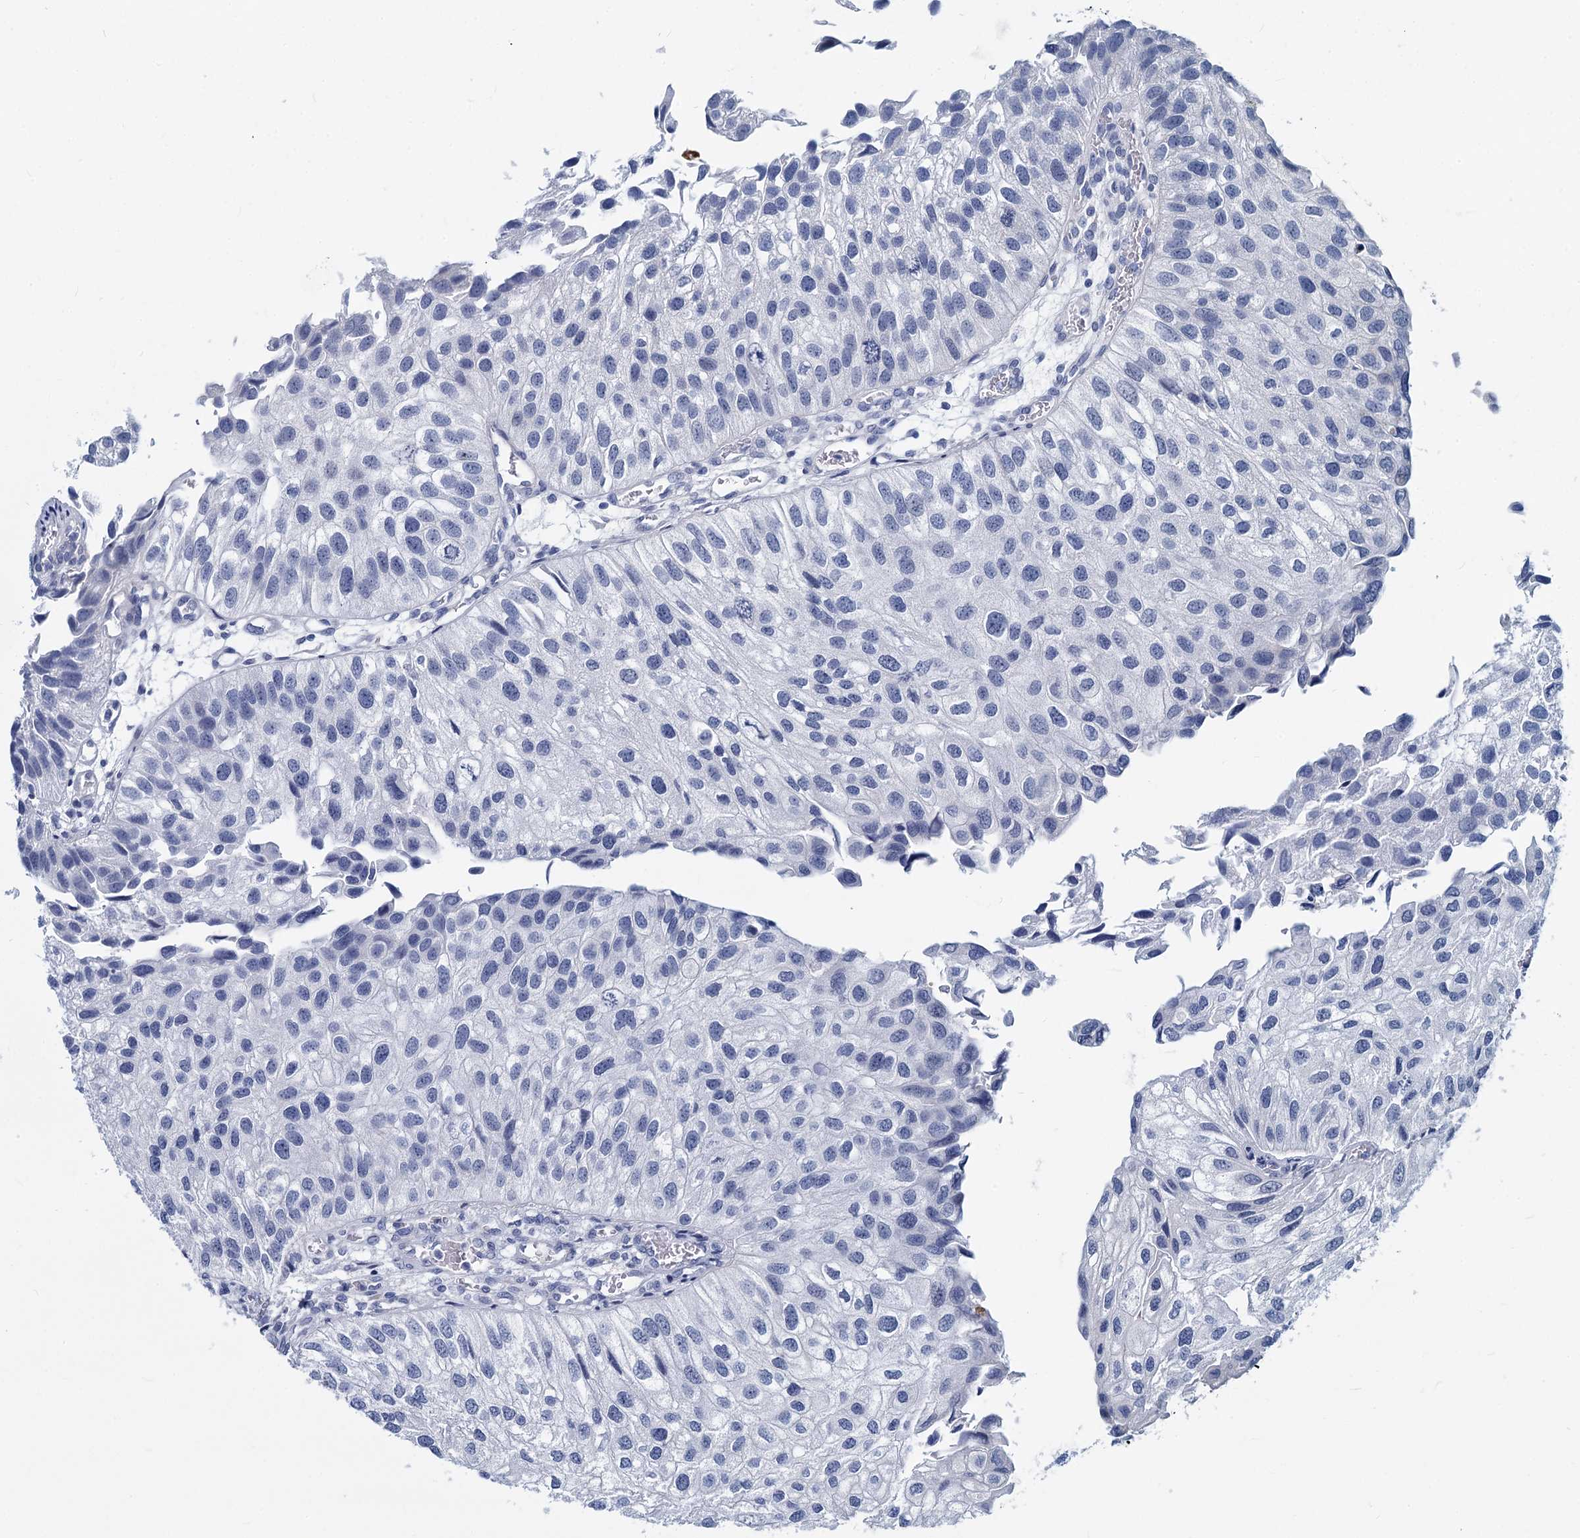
{"staining": {"intensity": "negative", "quantity": "none", "location": "none"}, "tissue": "urothelial cancer", "cell_type": "Tumor cells", "image_type": "cancer", "snomed": [{"axis": "morphology", "description": "Urothelial carcinoma, Low grade"}, {"axis": "topography", "description": "Urinary bladder"}], "caption": "High power microscopy image of an IHC histopathology image of urothelial carcinoma (low-grade), revealing no significant staining in tumor cells. (Stains: DAB immunohistochemistry with hematoxylin counter stain, Microscopy: brightfield microscopy at high magnification).", "gene": "GSTM3", "patient": {"sex": "female", "age": 89}}